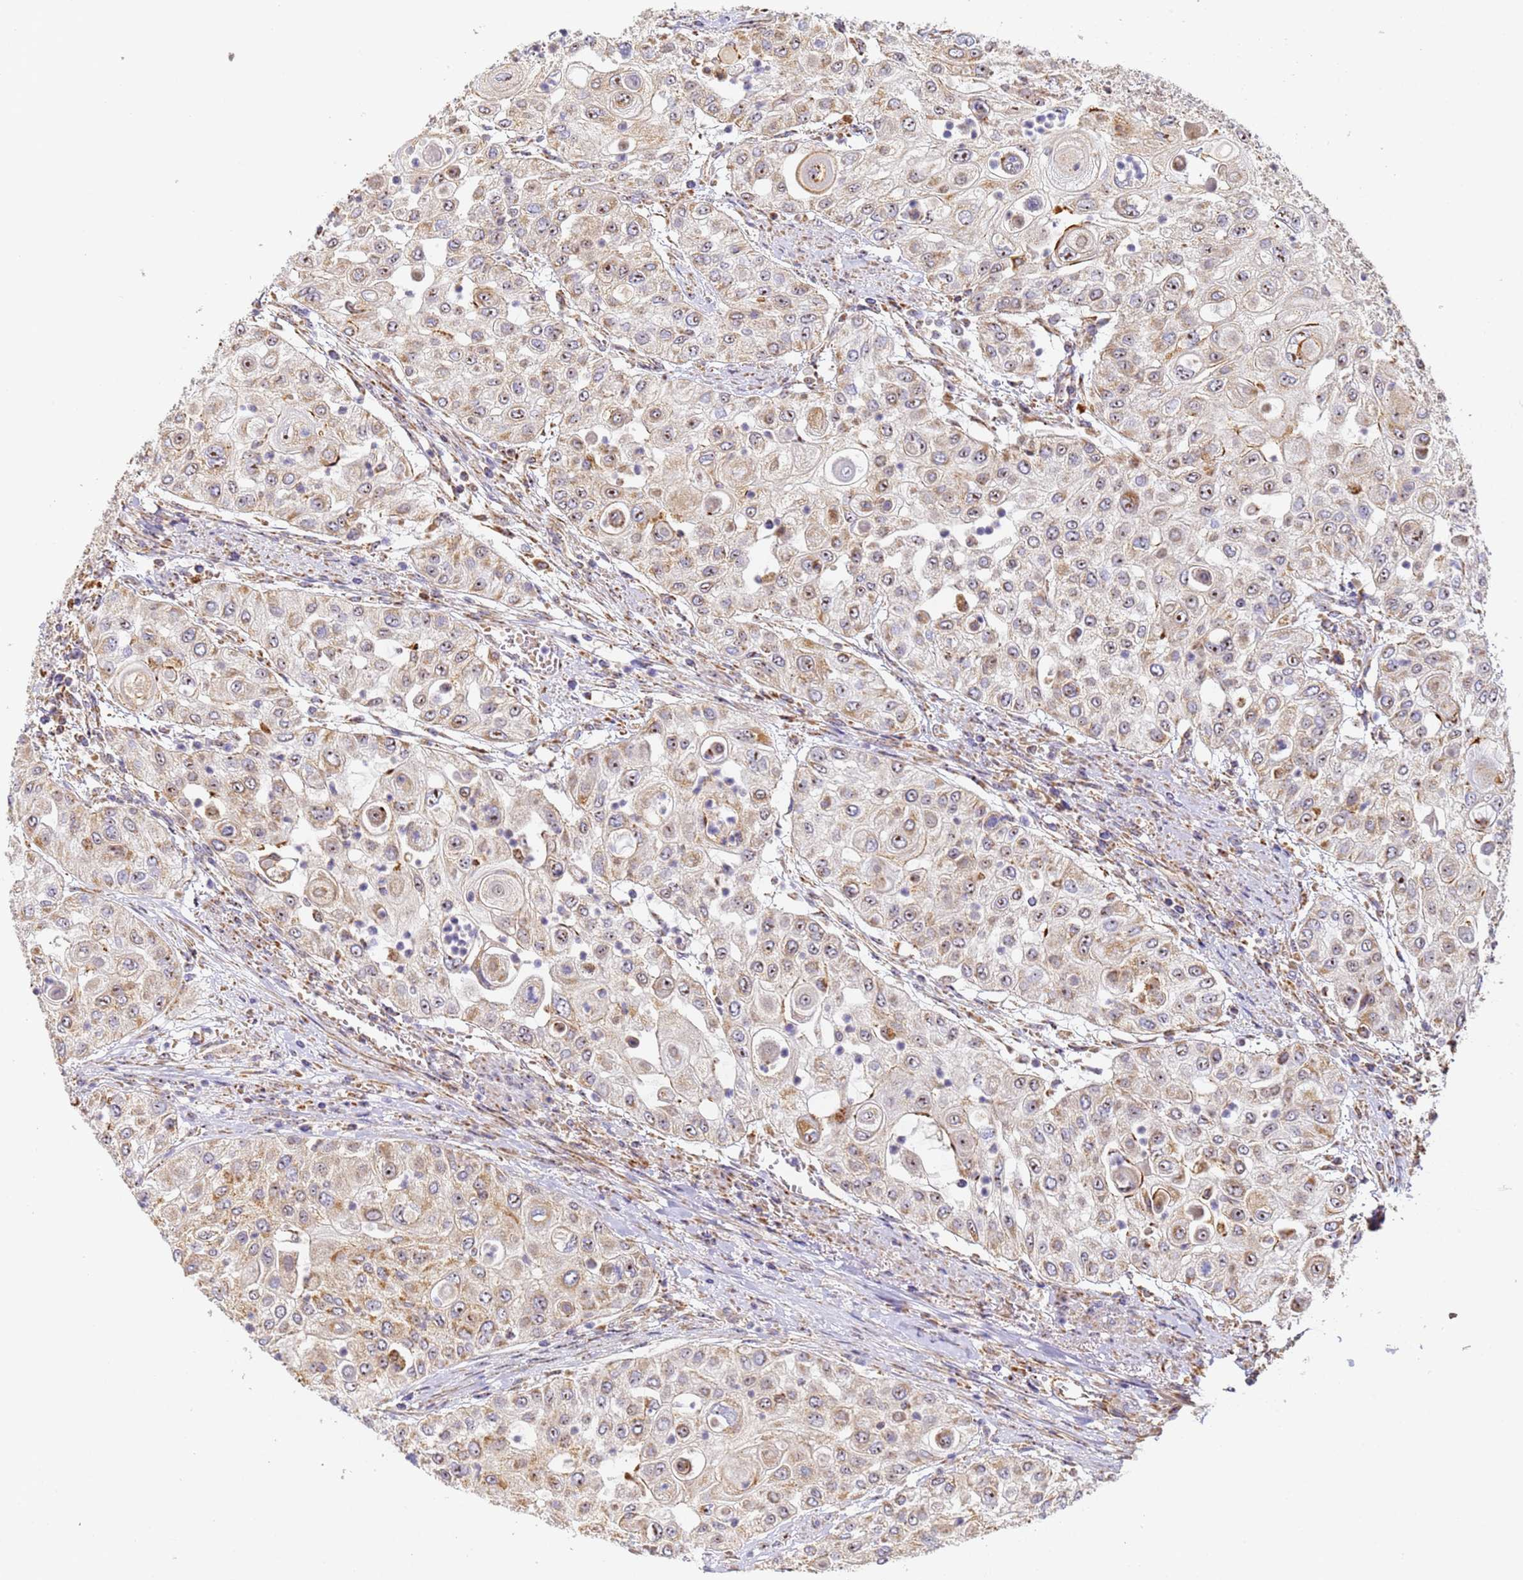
{"staining": {"intensity": "weak", "quantity": "25%-75%", "location": "cytoplasmic/membranous"}, "tissue": "urothelial cancer", "cell_type": "Tumor cells", "image_type": "cancer", "snomed": [{"axis": "morphology", "description": "Urothelial carcinoma, High grade"}, {"axis": "topography", "description": "Urinary bladder"}], "caption": "This is a histology image of immunohistochemistry staining of urothelial cancer, which shows weak expression in the cytoplasmic/membranous of tumor cells.", "gene": "FRG2C", "patient": {"sex": "female", "age": 79}}